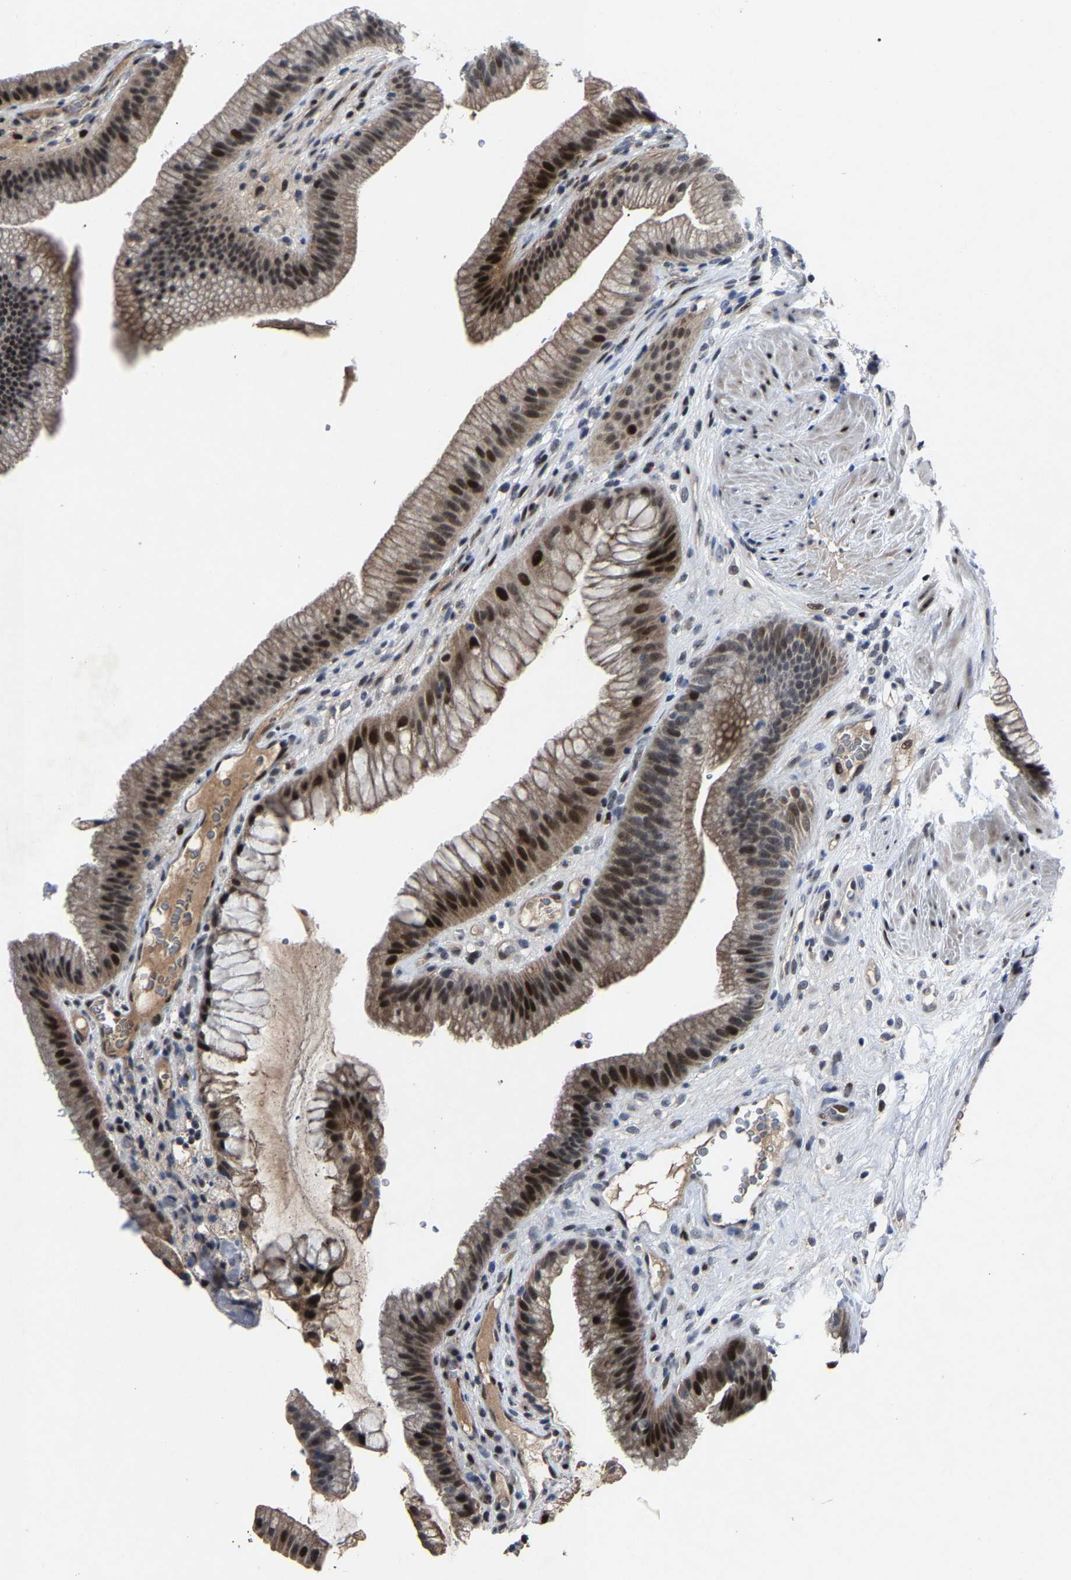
{"staining": {"intensity": "strong", "quantity": "25%-75%", "location": "cytoplasmic/membranous,nuclear"}, "tissue": "gallbladder", "cell_type": "Glandular cells", "image_type": "normal", "snomed": [{"axis": "morphology", "description": "Normal tissue, NOS"}, {"axis": "topography", "description": "Gallbladder"}], "caption": "This is a histology image of immunohistochemistry staining of benign gallbladder, which shows strong expression in the cytoplasmic/membranous,nuclear of glandular cells.", "gene": "LSM8", "patient": {"sex": "male", "age": 49}}